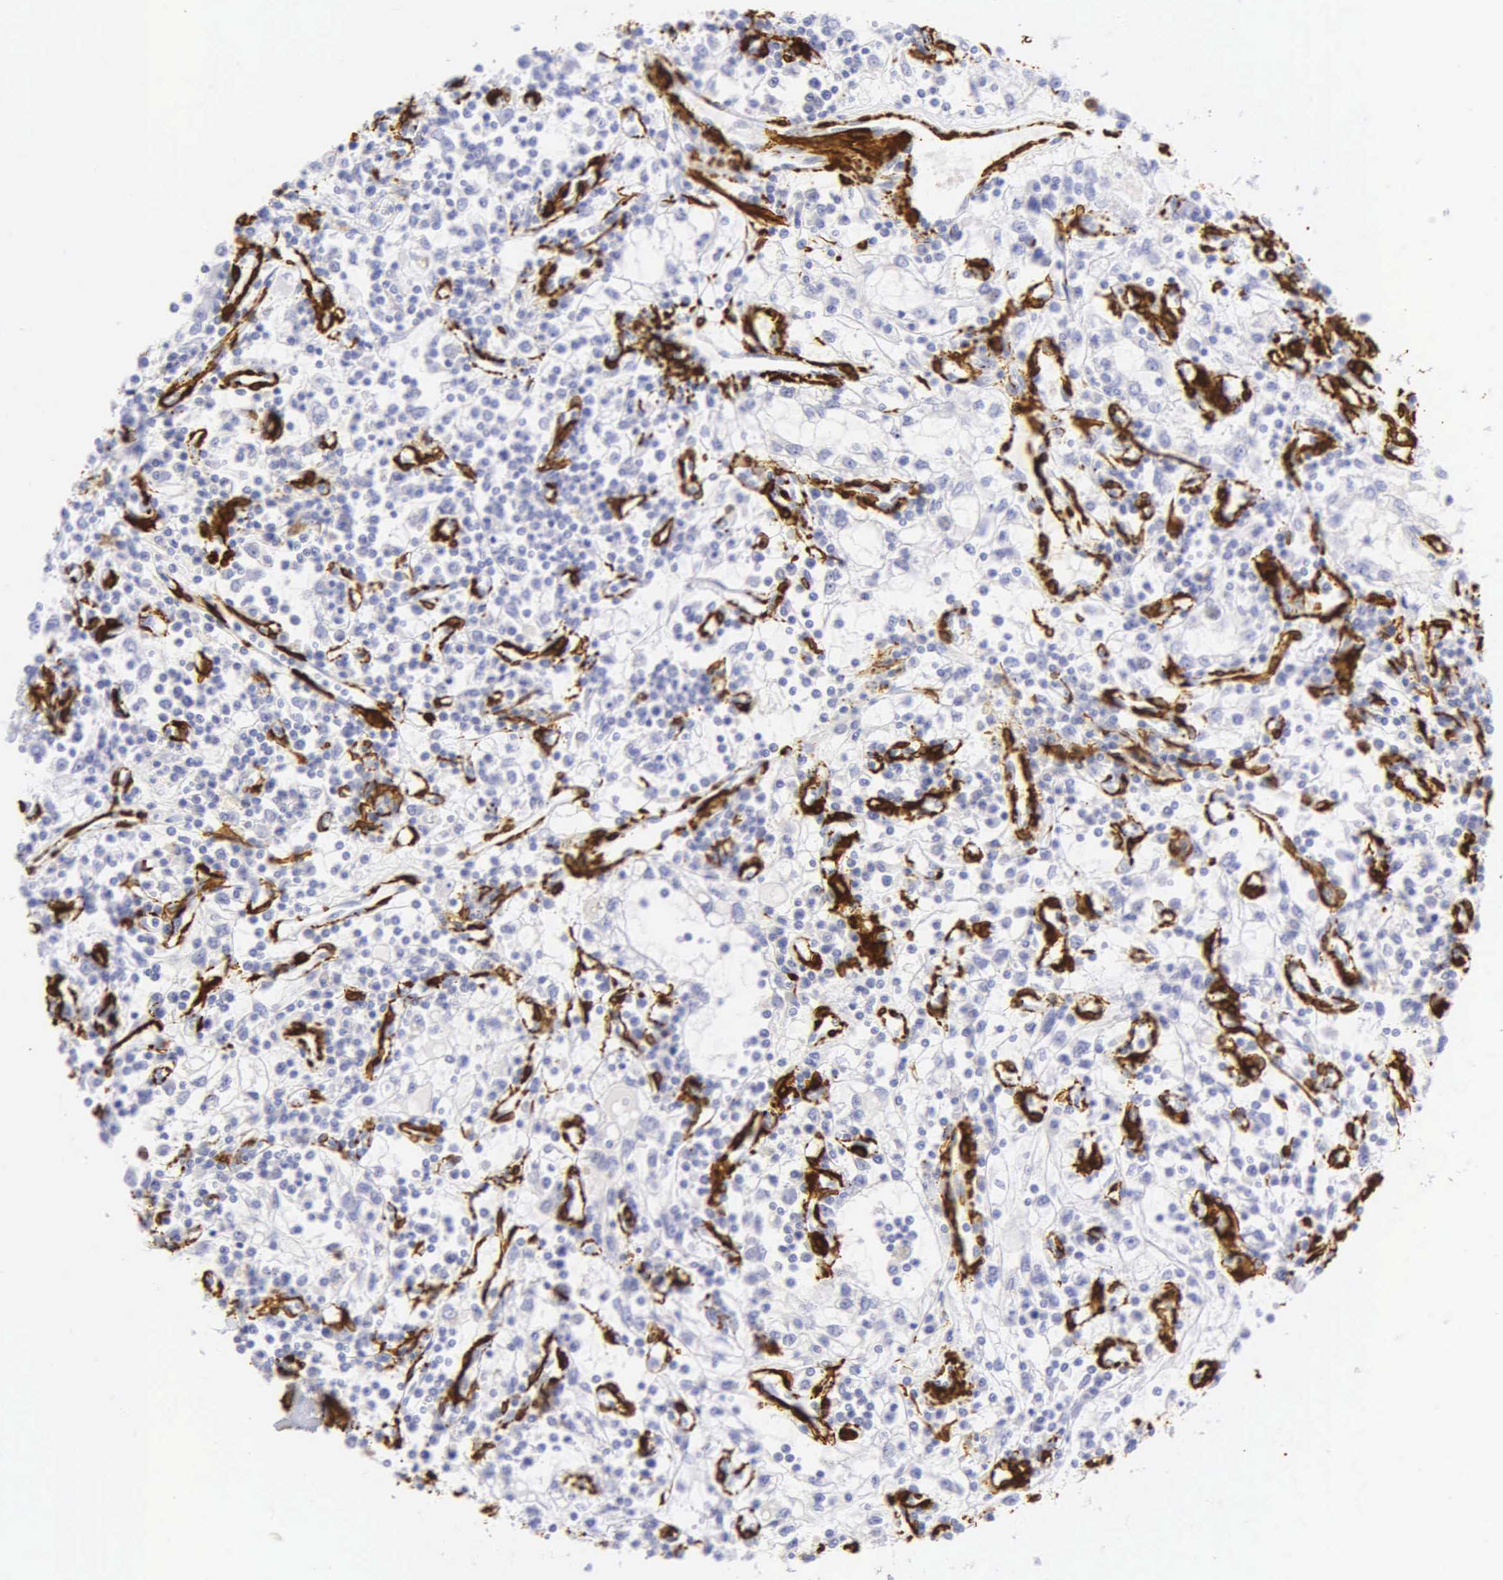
{"staining": {"intensity": "negative", "quantity": "none", "location": "none"}, "tissue": "renal cancer", "cell_type": "Tumor cells", "image_type": "cancer", "snomed": [{"axis": "morphology", "description": "Adenocarcinoma, NOS"}, {"axis": "topography", "description": "Kidney"}], "caption": "Immunohistochemistry (IHC) image of renal adenocarcinoma stained for a protein (brown), which displays no expression in tumor cells.", "gene": "ACTA2", "patient": {"sex": "male", "age": 82}}